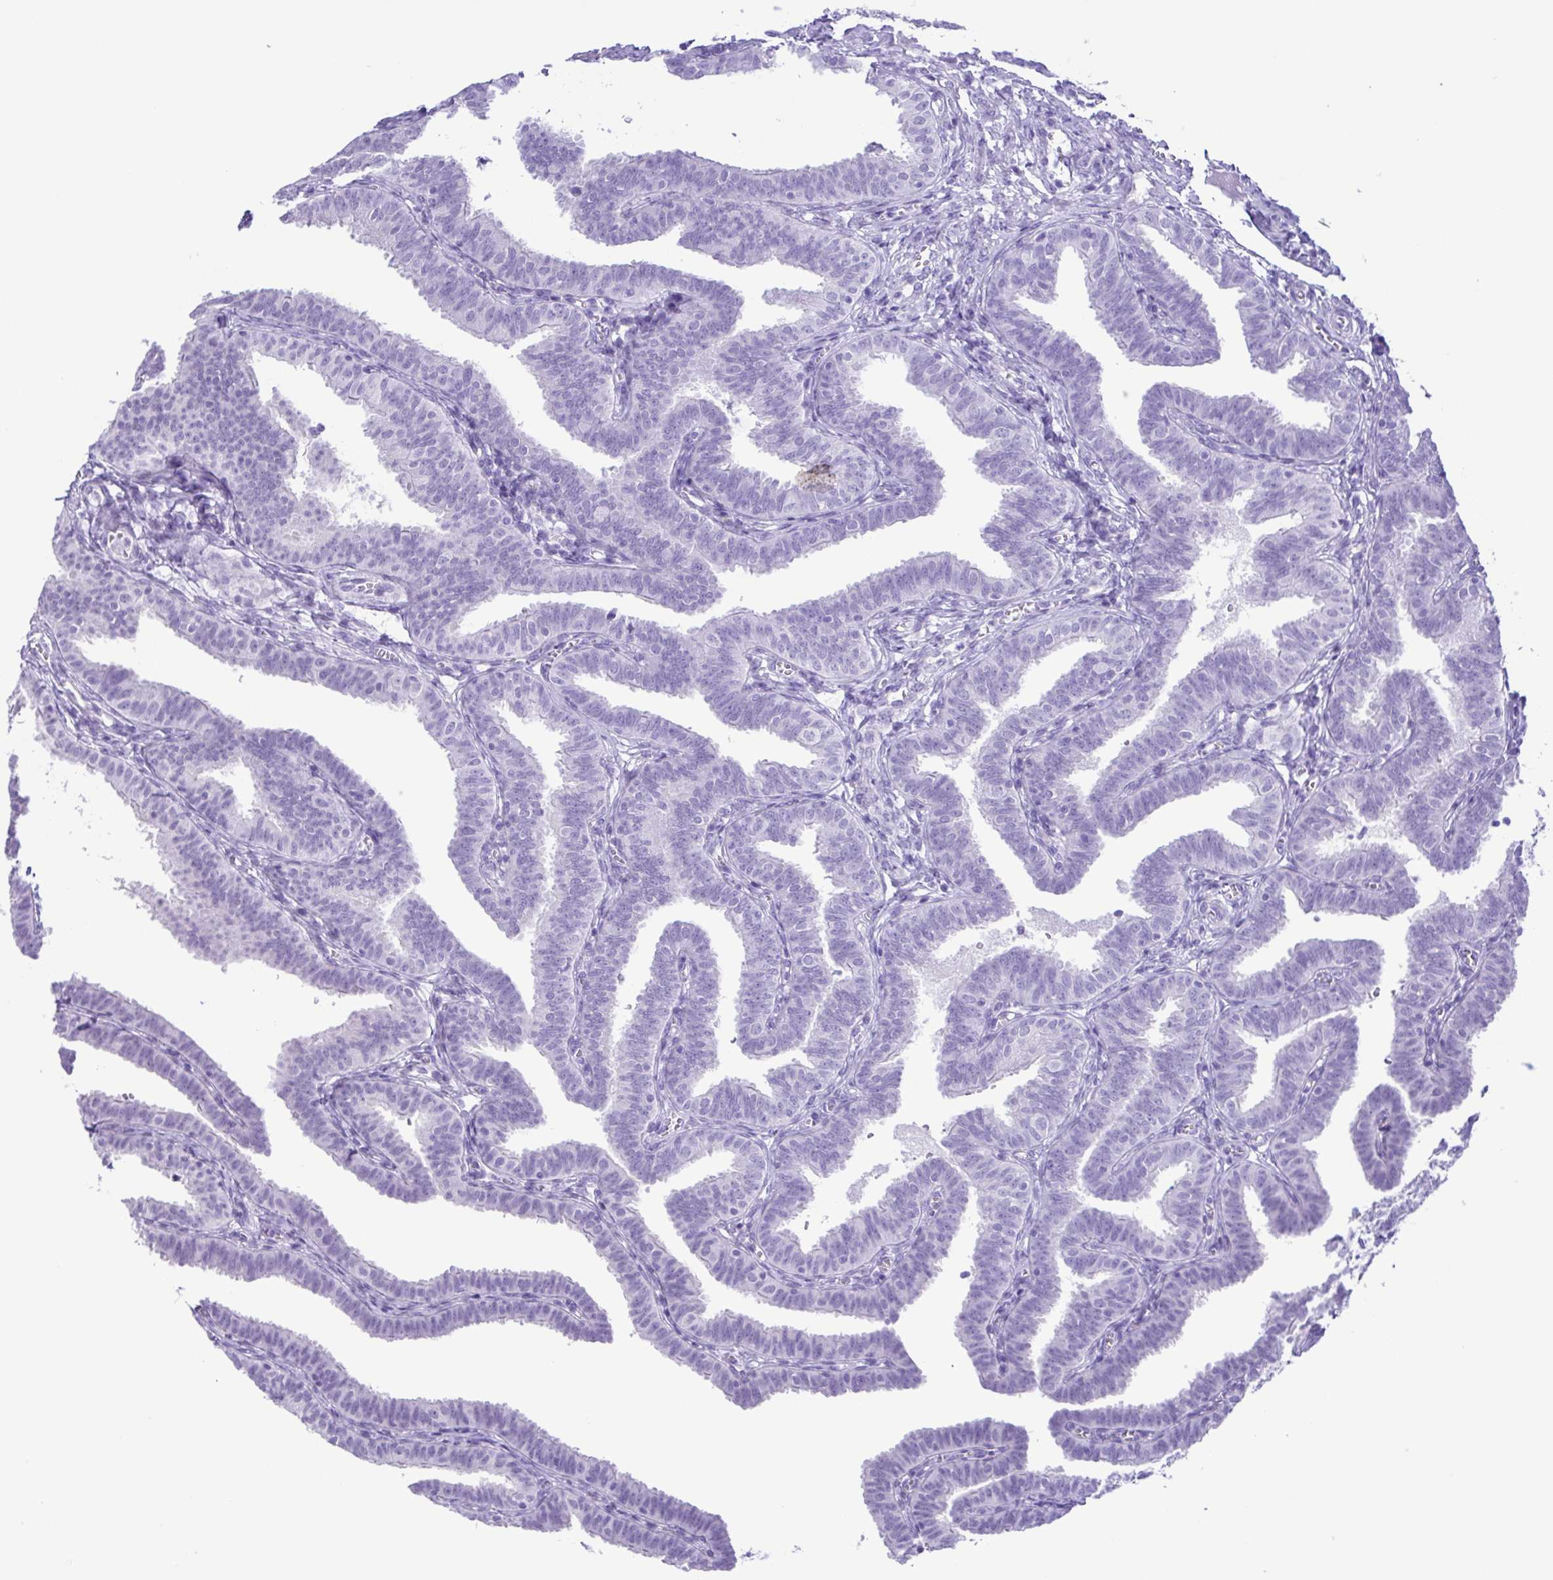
{"staining": {"intensity": "negative", "quantity": "none", "location": "none"}, "tissue": "fallopian tube", "cell_type": "Glandular cells", "image_type": "normal", "snomed": [{"axis": "morphology", "description": "Normal tissue, NOS"}, {"axis": "topography", "description": "Fallopian tube"}], "caption": "The immunohistochemistry (IHC) micrograph has no significant positivity in glandular cells of fallopian tube. Brightfield microscopy of IHC stained with DAB (brown) and hematoxylin (blue), captured at high magnification.", "gene": "CASP14", "patient": {"sex": "female", "age": 25}}